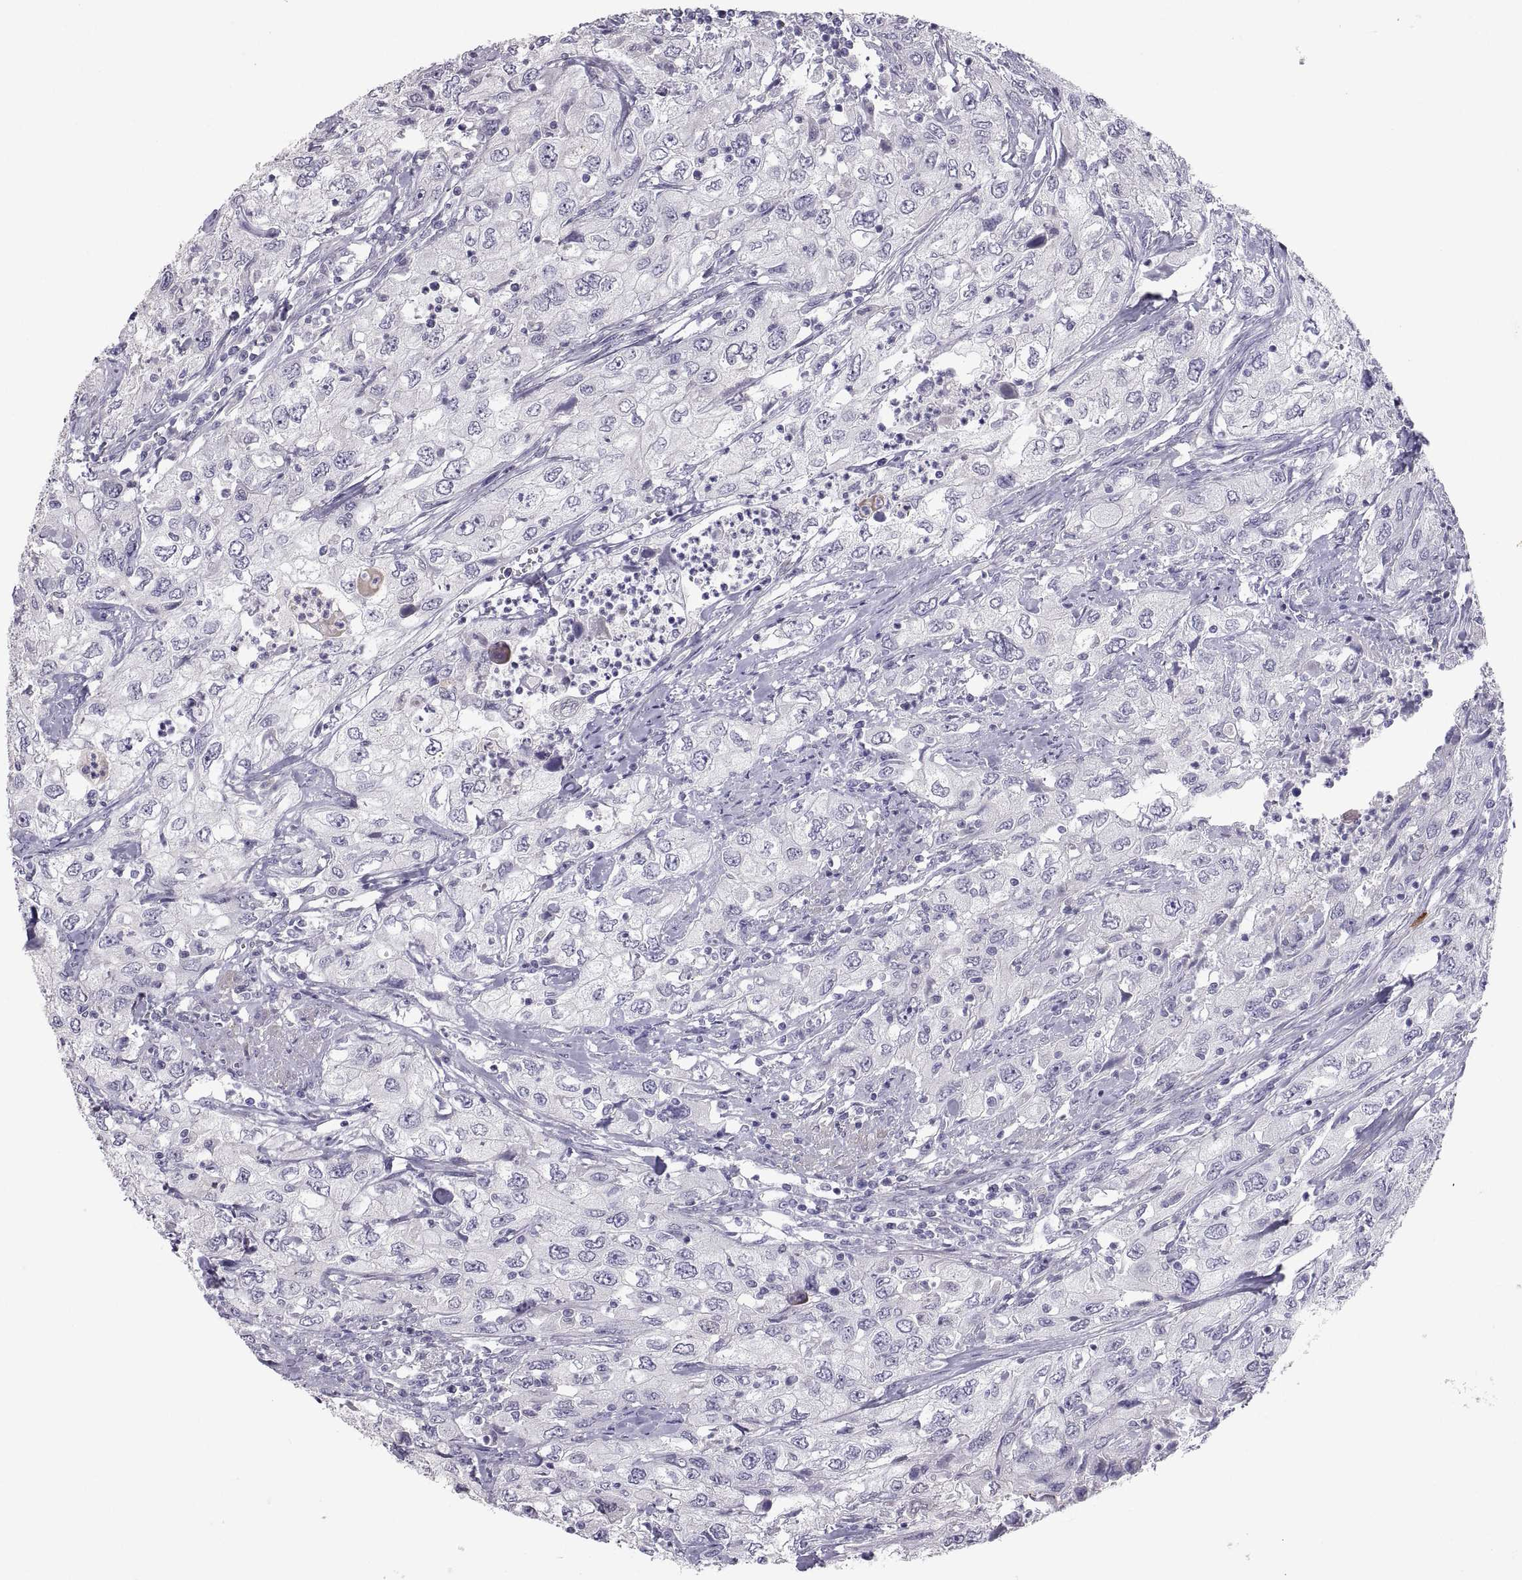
{"staining": {"intensity": "negative", "quantity": "none", "location": "none"}, "tissue": "urothelial cancer", "cell_type": "Tumor cells", "image_type": "cancer", "snomed": [{"axis": "morphology", "description": "Urothelial carcinoma, High grade"}, {"axis": "topography", "description": "Urinary bladder"}], "caption": "The histopathology image demonstrates no significant expression in tumor cells of high-grade urothelial carcinoma.", "gene": "IGSF1", "patient": {"sex": "male", "age": 76}}